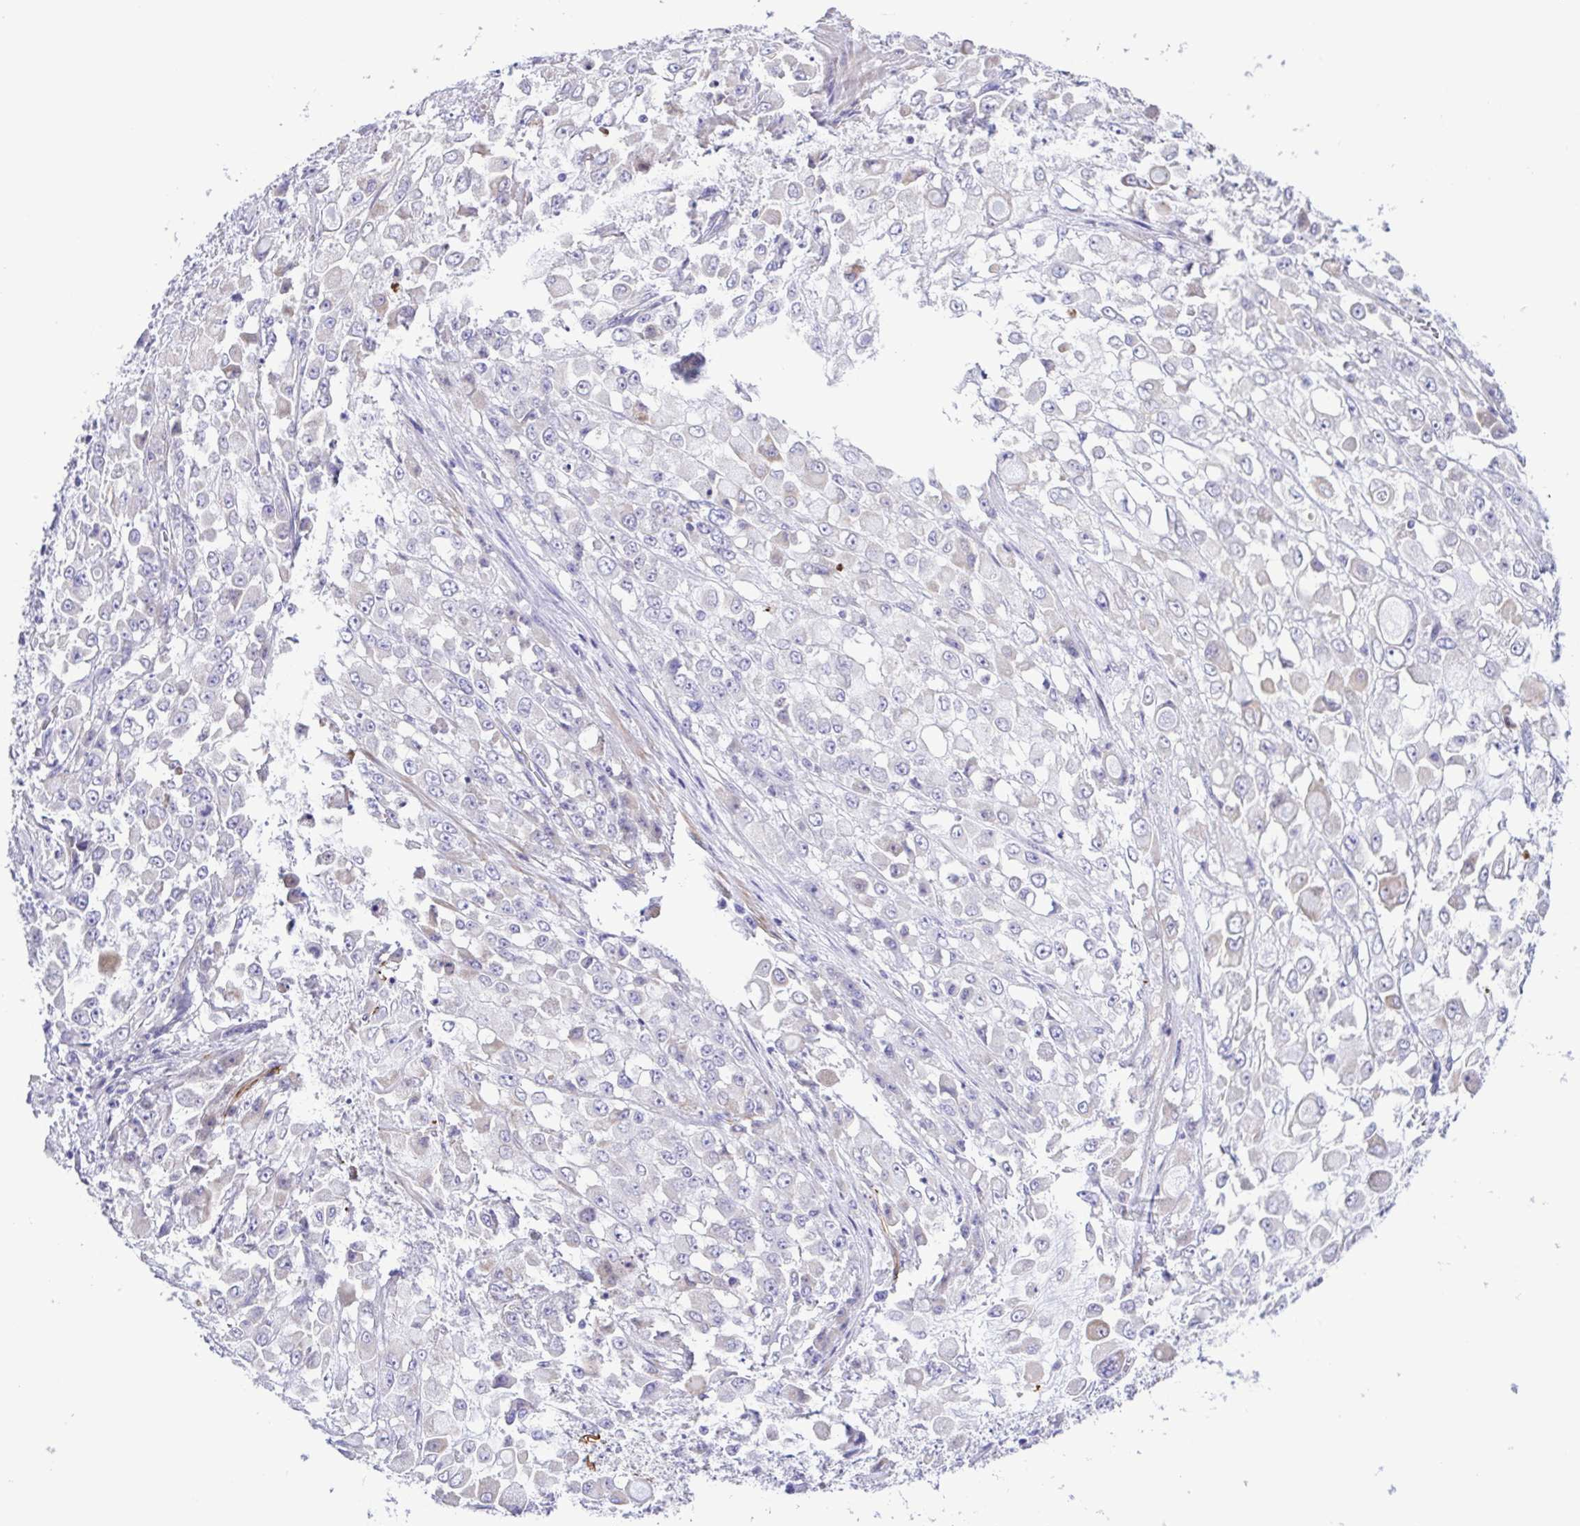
{"staining": {"intensity": "negative", "quantity": "none", "location": "none"}, "tissue": "stomach cancer", "cell_type": "Tumor cells", "image_type": "cancer", "snomed": [{"axis": "morphology", "description": "Adenocarcinoma, NOS"}, {"axis": "topography", "description": "Stomach"}], "caption": "A histopathology image of stomach cancer stained for a protein displays no brown staining in tumor cells. Brightfield microscopy of immunohistochemistry stained with DAB (3,3'-diaminobenzidine) (brown) and hematoxylin (blue), captured at high magnification.", "gene": "GABBR2", "patient": {"sex": "female", "age": 76}}